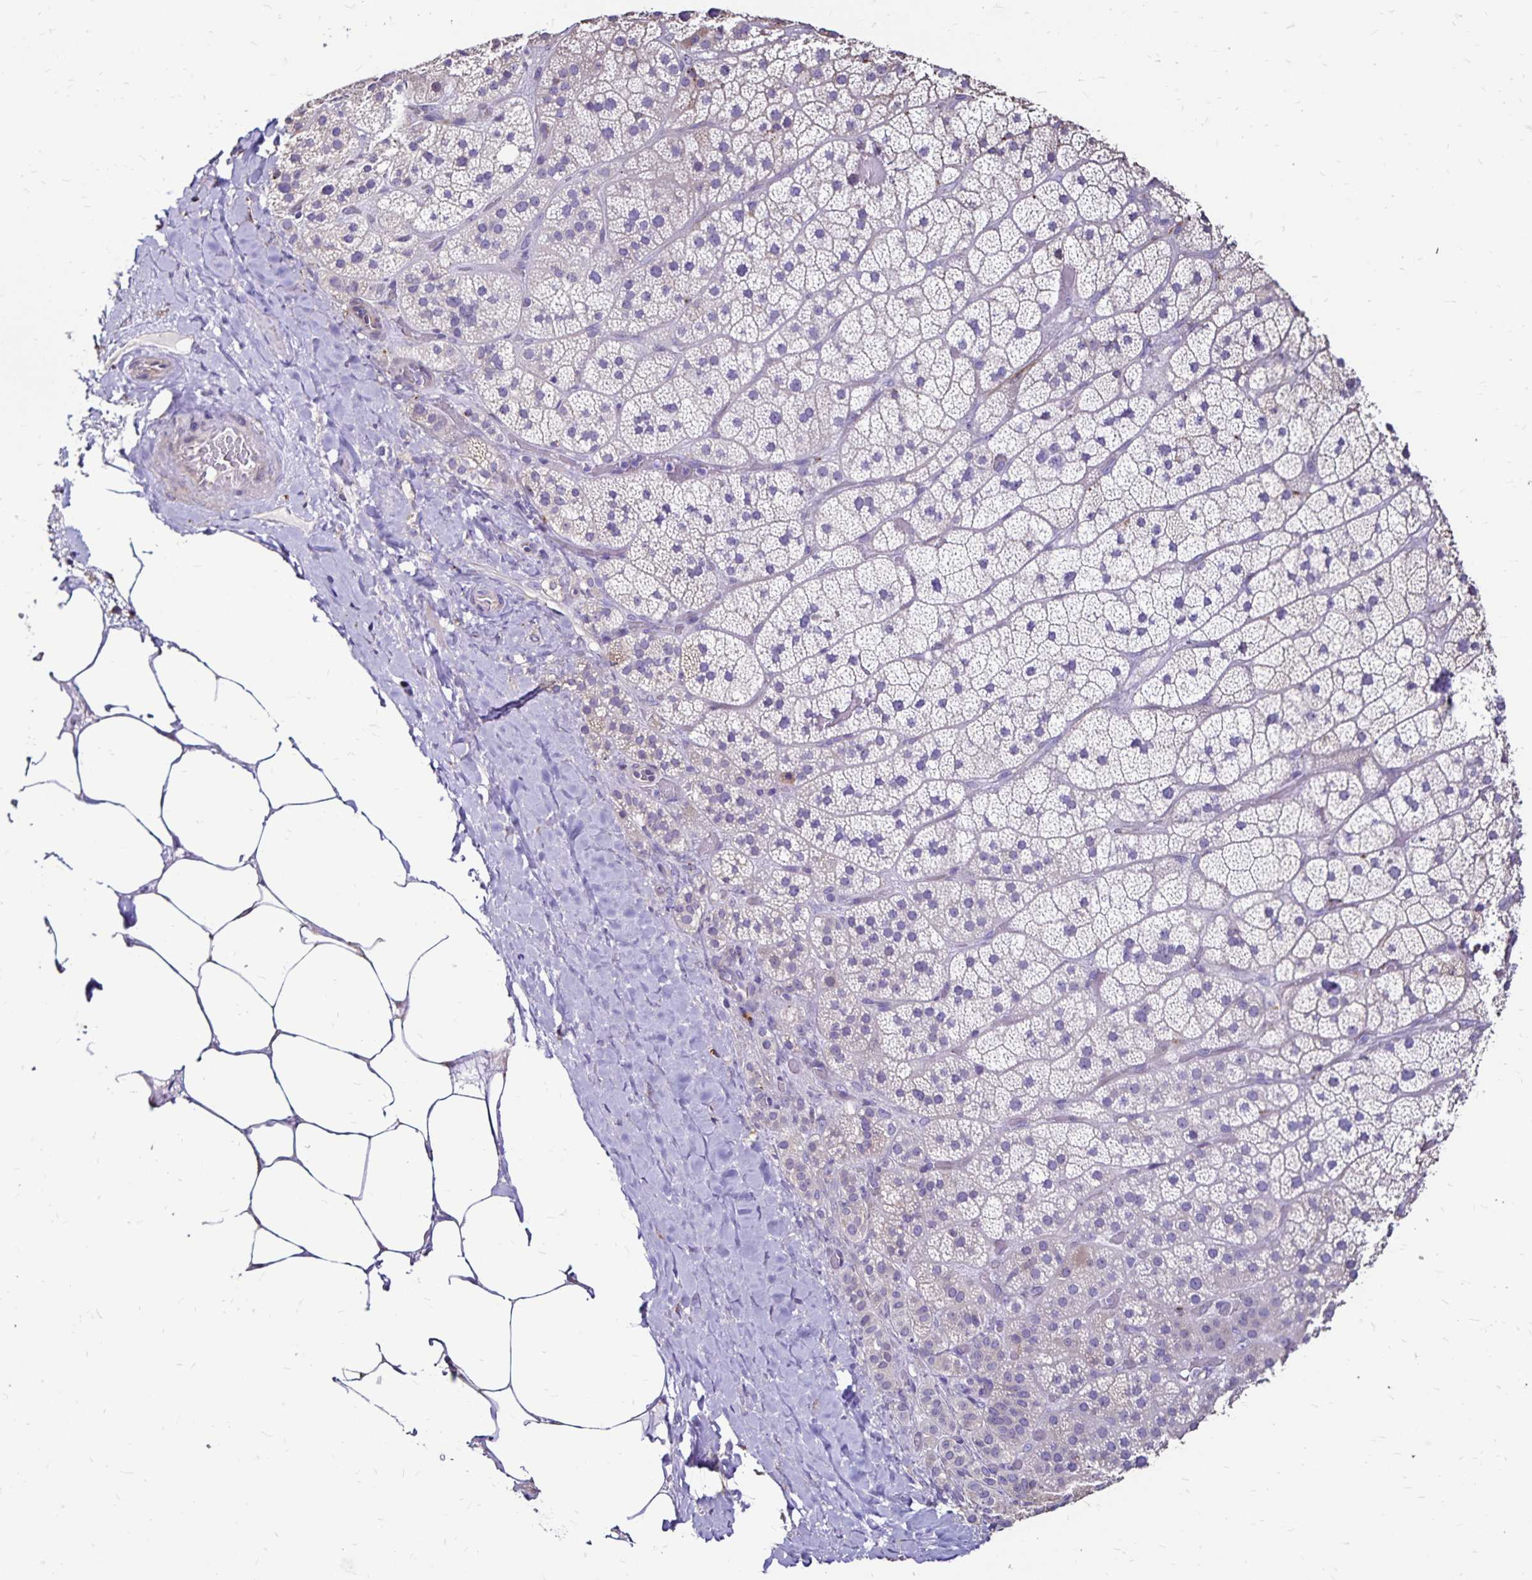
{"staining": {"intensity": "weak", "quantity": "25%-75%", "location": "cytoplasmic/membranous"}, "tissue": "adrenal gland", "cell_type": "Glandular cells", "image_type": "normal", "snomed": [{"axis": "morphology", "description": "Normal tissue, NOS"}, {"axis": "topography", "description": "Adrenal gland"}], "caption": "DAB (3,3'-diaminobenzidine) immunohistochemical staining of benign adrenal gland exhibits weak cytoplasmic/membranous protein expression in about 25%-75% of glandular cells.", "gene": "EVPL", "patient": {"sex": "male", "age": 57}}